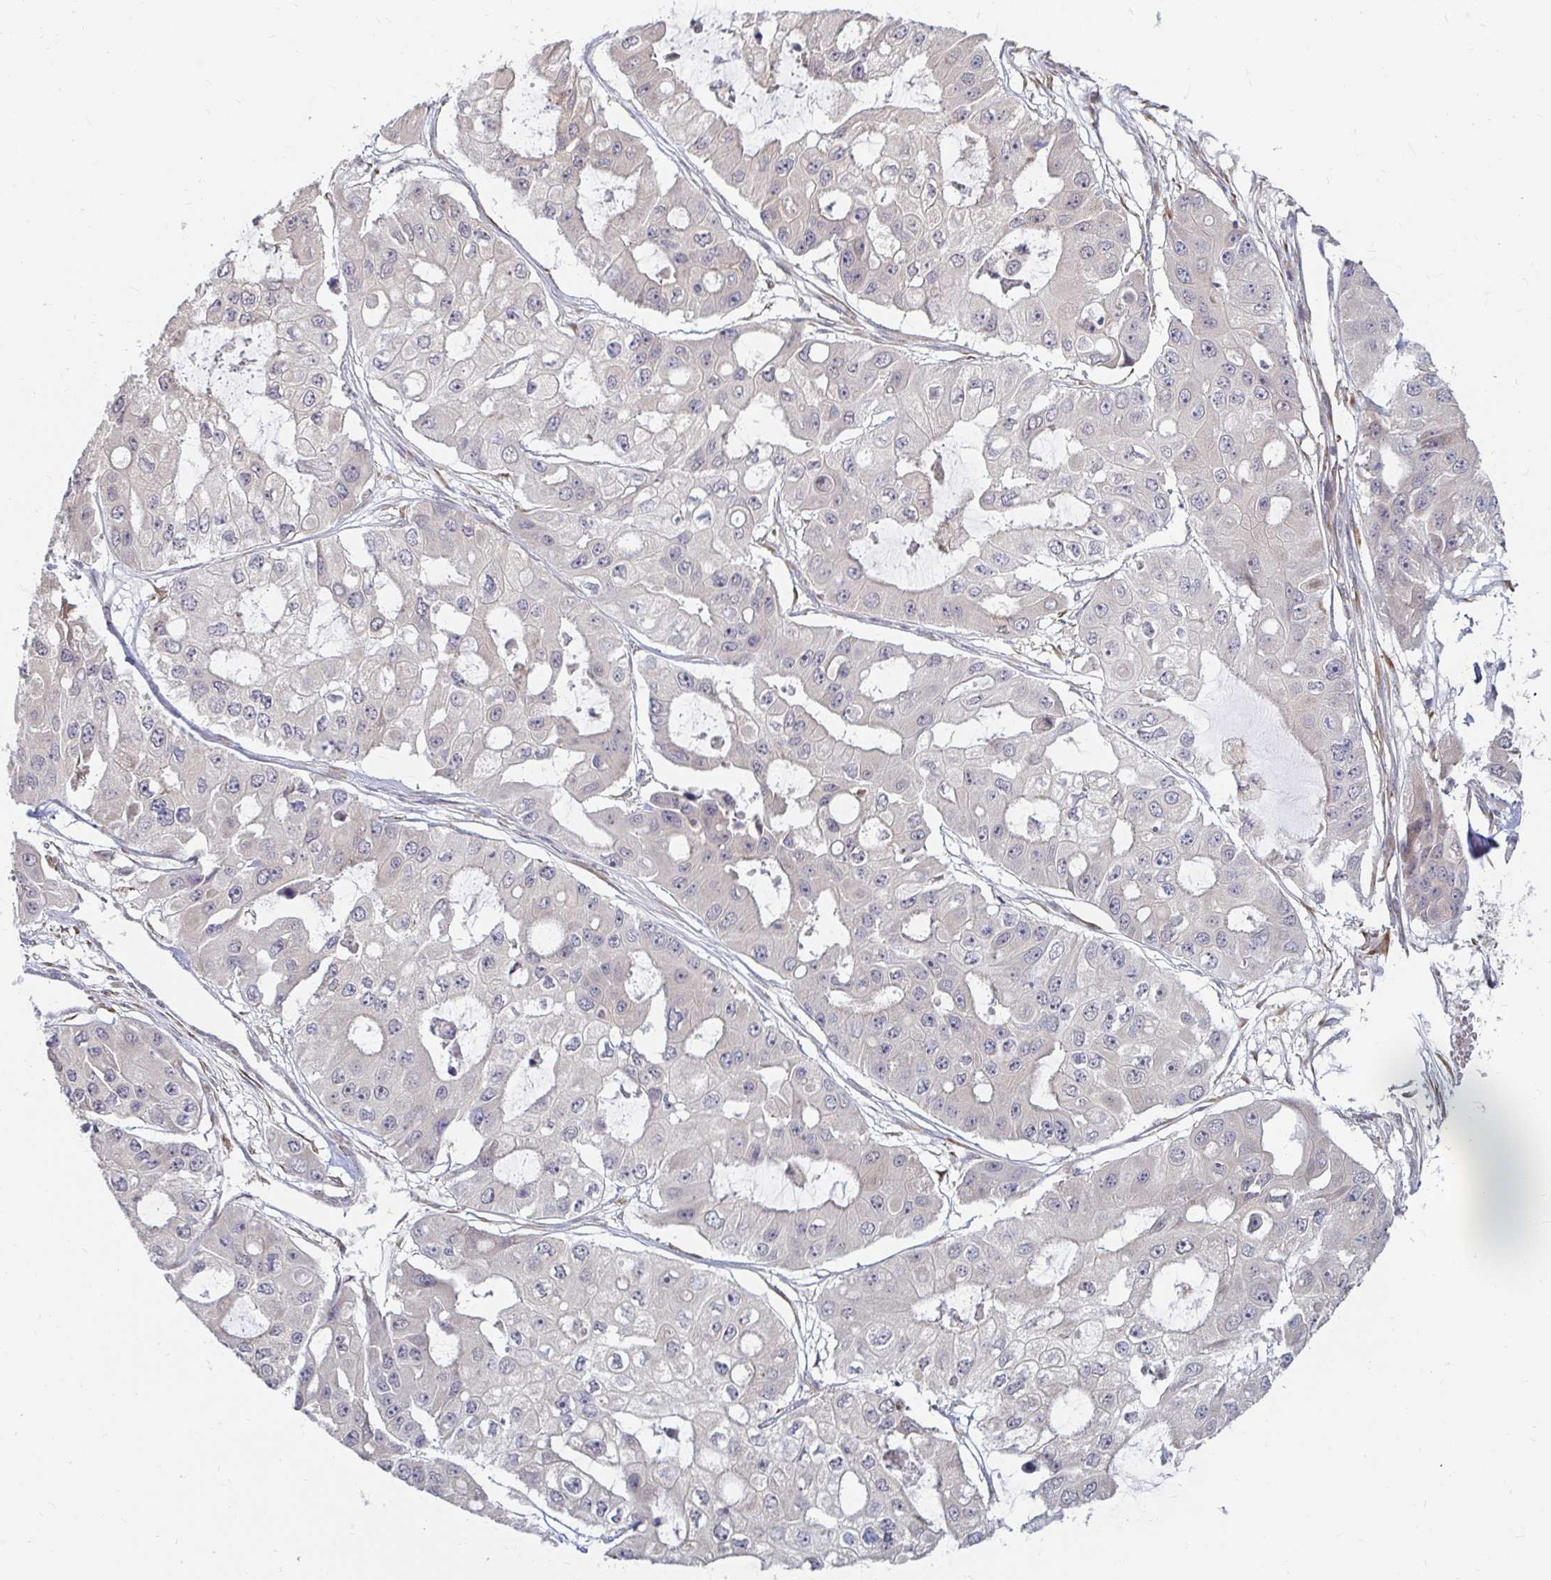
{"staining": {"intensity": "negative", "quantity": "none", "location": "none"}, "tissue": "ovarian cancer", "cell_type": "Tumor cells", "image_type": "cancer", "snomed": [{"axis": "morphology", "description": "Cystadenocarcinoma, serous, NOS"}, {"axis": "topography", "description": "Ovary"}], "caption": "Photomicrograph shows no significant protein positivity in tumor cells of ovarian cancer.", "gene": "CAST", "patient": {"sex": "female", "age": 56}}